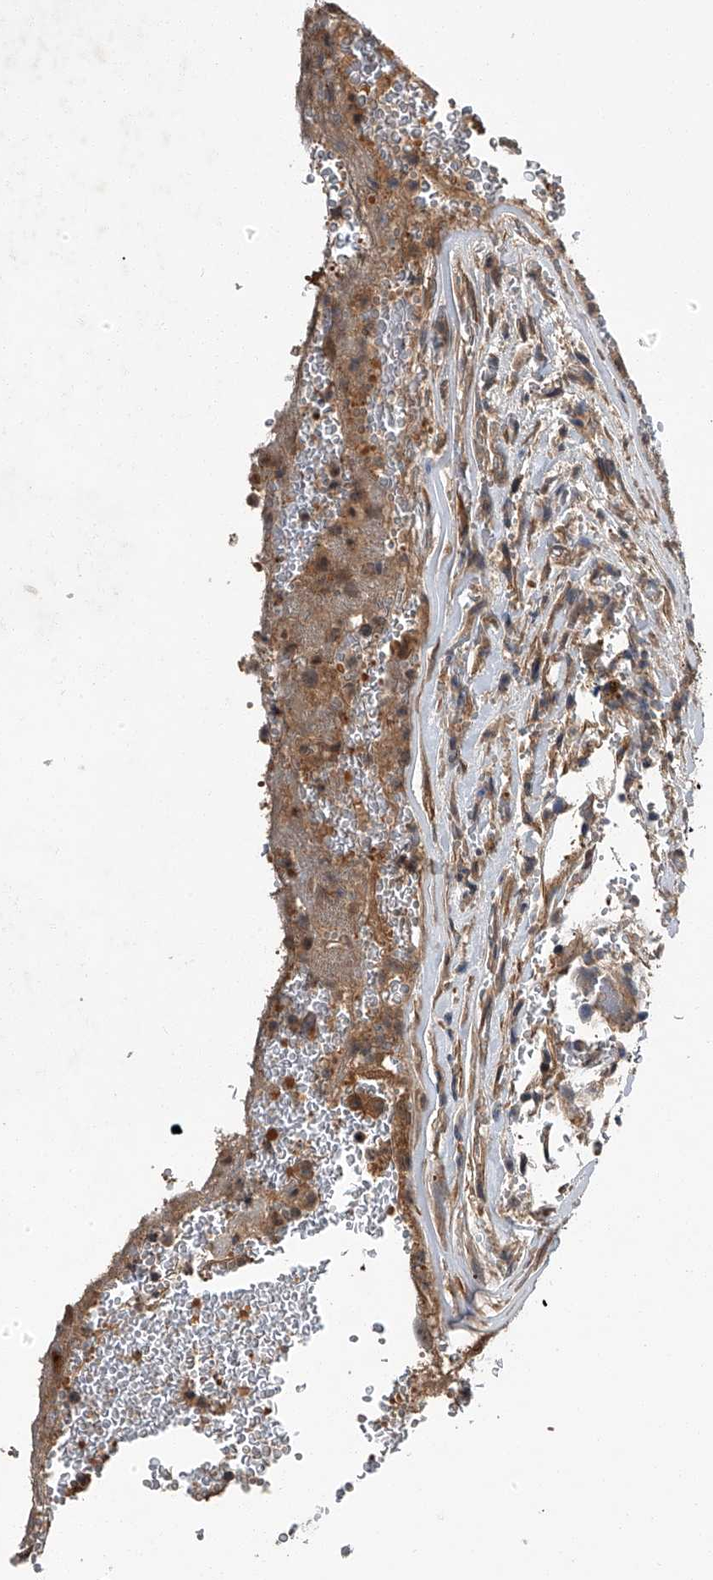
{"staining": {"intensity": "moderate", "quantity": ">75%", "location": "cytoplasmic/membranous,nuclear"}, "tissue": "thyroid cancer", "cell_type": "Tumor cells", "image_type": "cancer", "snomed": [{"axis": "morphology", "description": "Papillary adenocarcinoma, NOS"}, {"axis": "topography", "description": "Thyroid gland"}], "caption": "This micrograph displays IHC staining of human thyroid cancer, with medium moderate cytoplasmic/membranous and nuclear staining in approximately >75% of tumor cells.", "gene": "SLC12A8", "patient": {"sex": "male", "age": 77}}